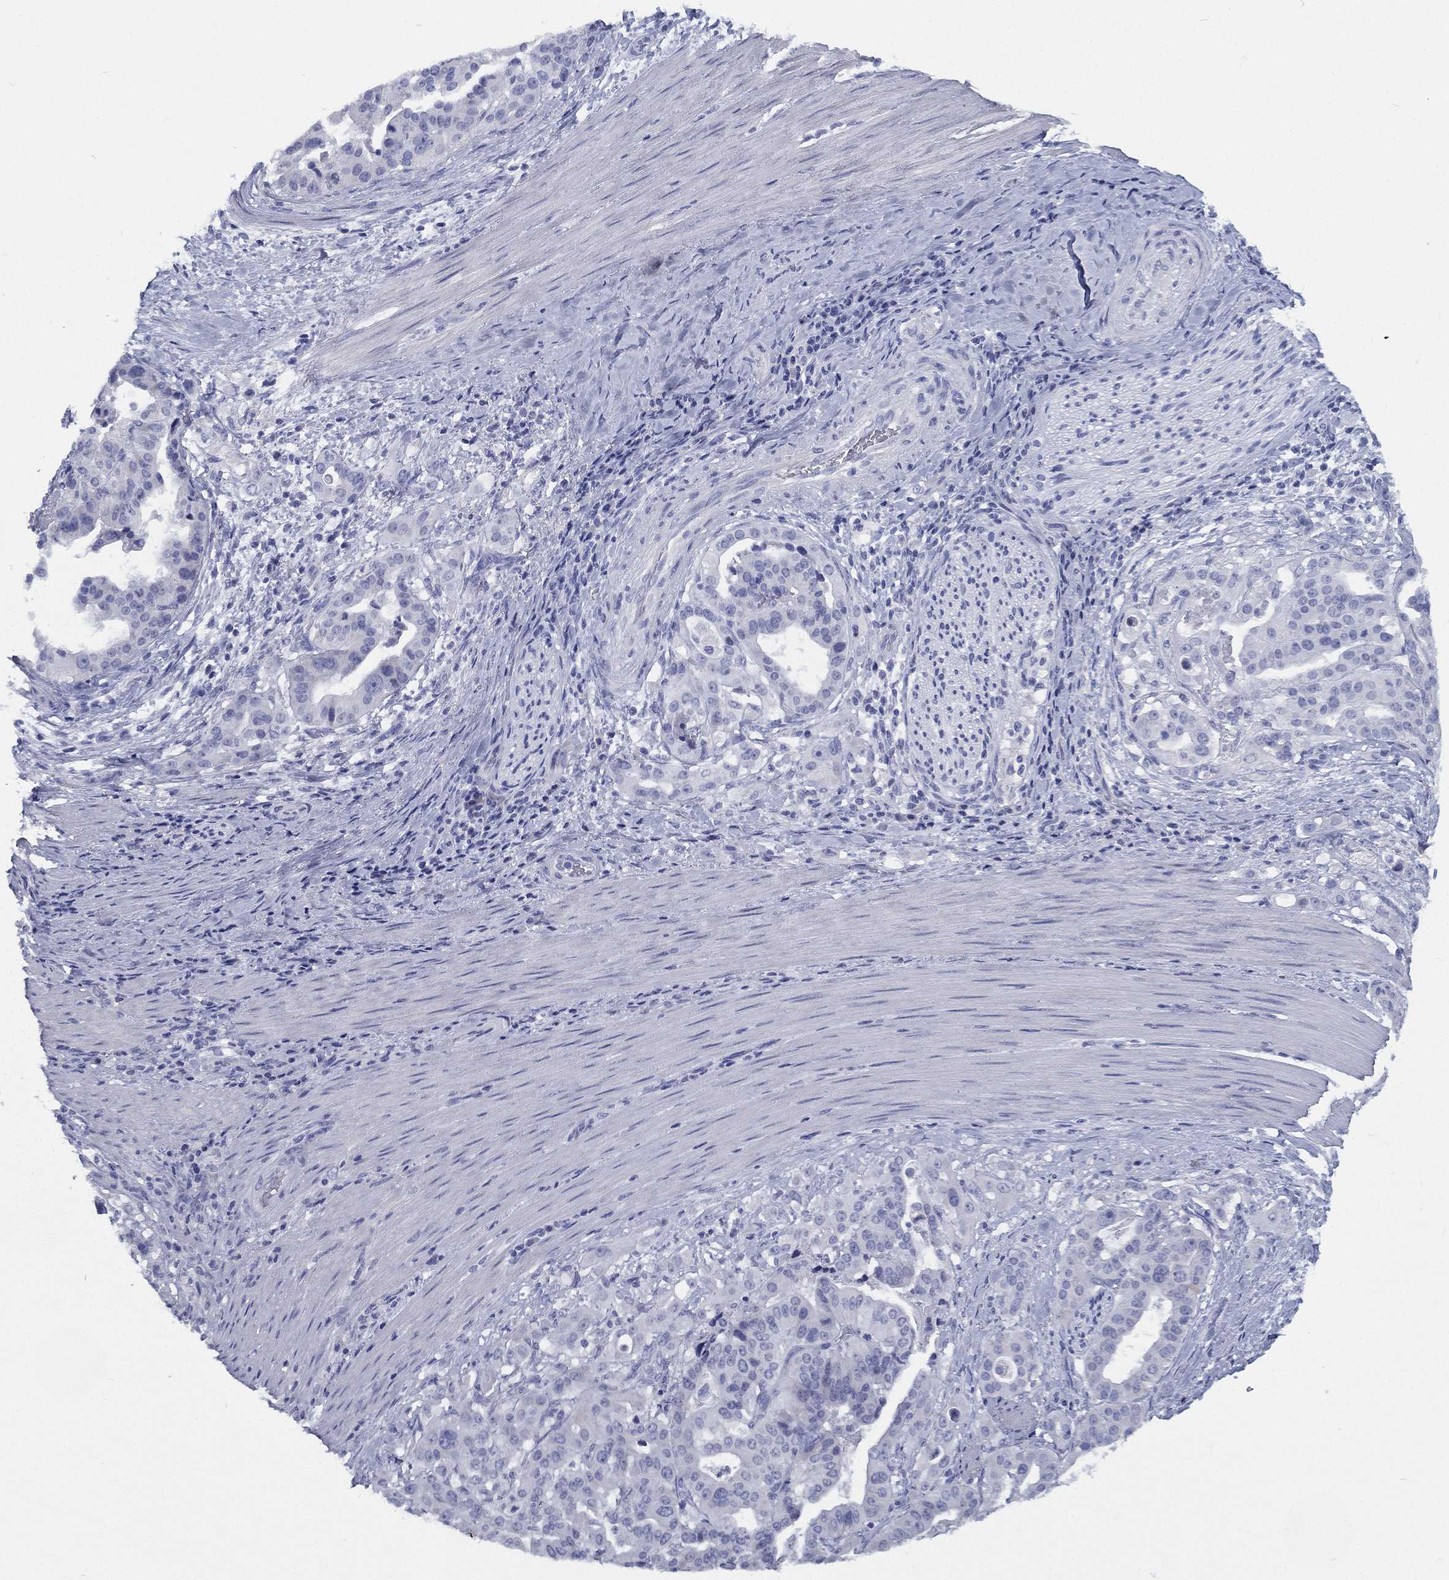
{"staining": {"intensity": "negative", "quantity": "none", "location": "none"}, "tissue": "stomach cancer", "cell_type": "Tumor cells", "image_type": "cancer", "snomed": [{"axis": "morphology", "description": "Adenocarcinoma, NOS"}, {"axis": "topography", "description": "Stomach"}], "caption": "High magnification brightfield microscopy of adenocarcinoma (stomach) stained with DAB (brown) and counterstained with hematoxylin (blue): tumor cells show no significant staining. The staining was performed using DAB to visualize the protein expression in brown, while the nuclei were stained in blue with hematoxylin (Magnification: 20x).", "gene": "RSPH4A", "patient": {"sex": "male", "age": 48}}